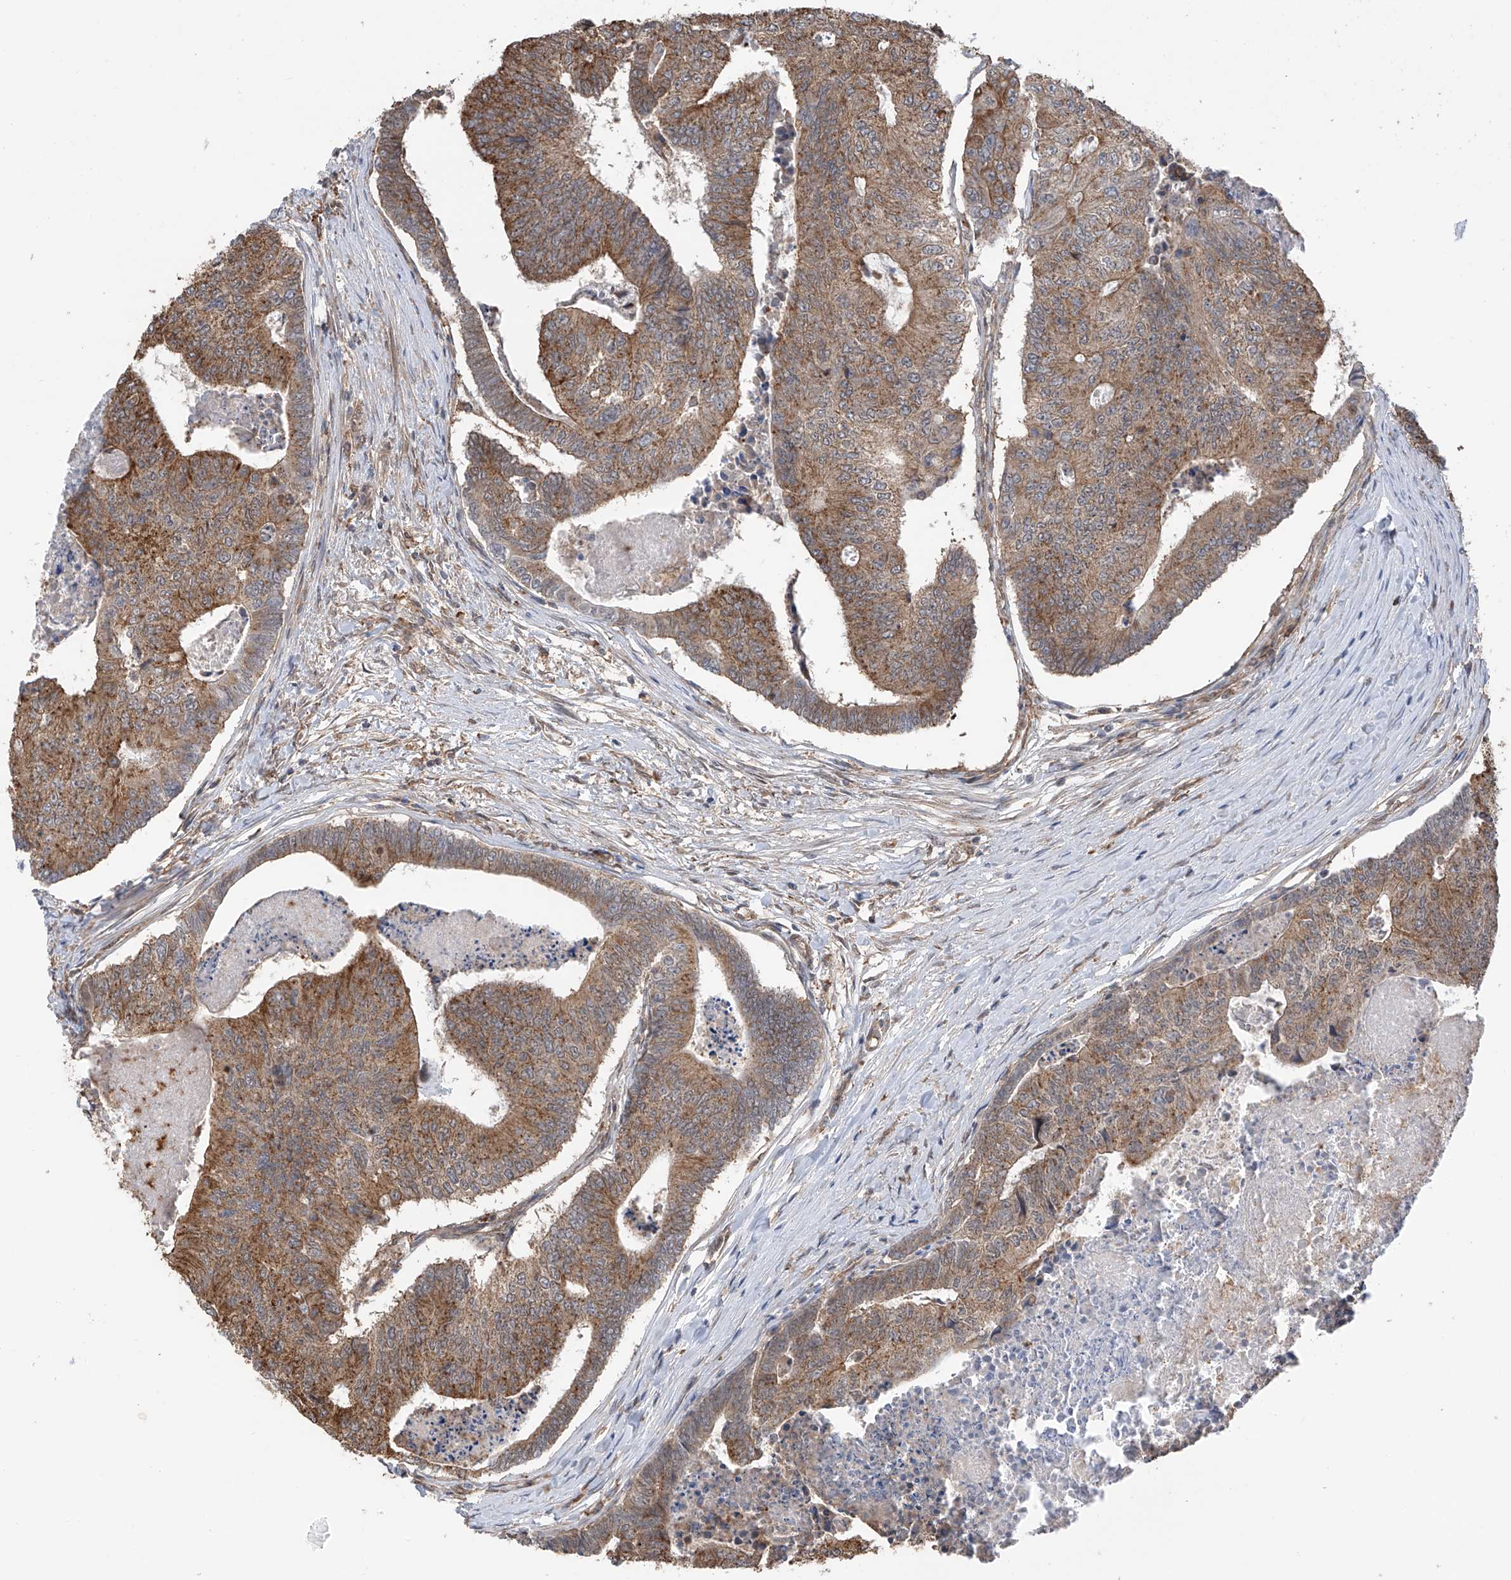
{"staining": {"intensity": "moderate", "quantity": ">75%", "location": "cytoplasmic/membranous"}, "tissue": "colorectal cancer", "cell_type": "Tumor cells", "image_type": "cancer", "snomed": [{"axis": "morphology", "description": "Adenocarcinoma, NOS"}, {"axis": "topography", "description": "Colon"}], "caption": "This image displays immunohistochemistry staining of colorectal adenocarcinoma, with medium moderate cytoplasmic/membranous staining in approximately >75% of tumor cells.", "gene": "ZNF189", "patient": {"sex": "female", "age": 67}}